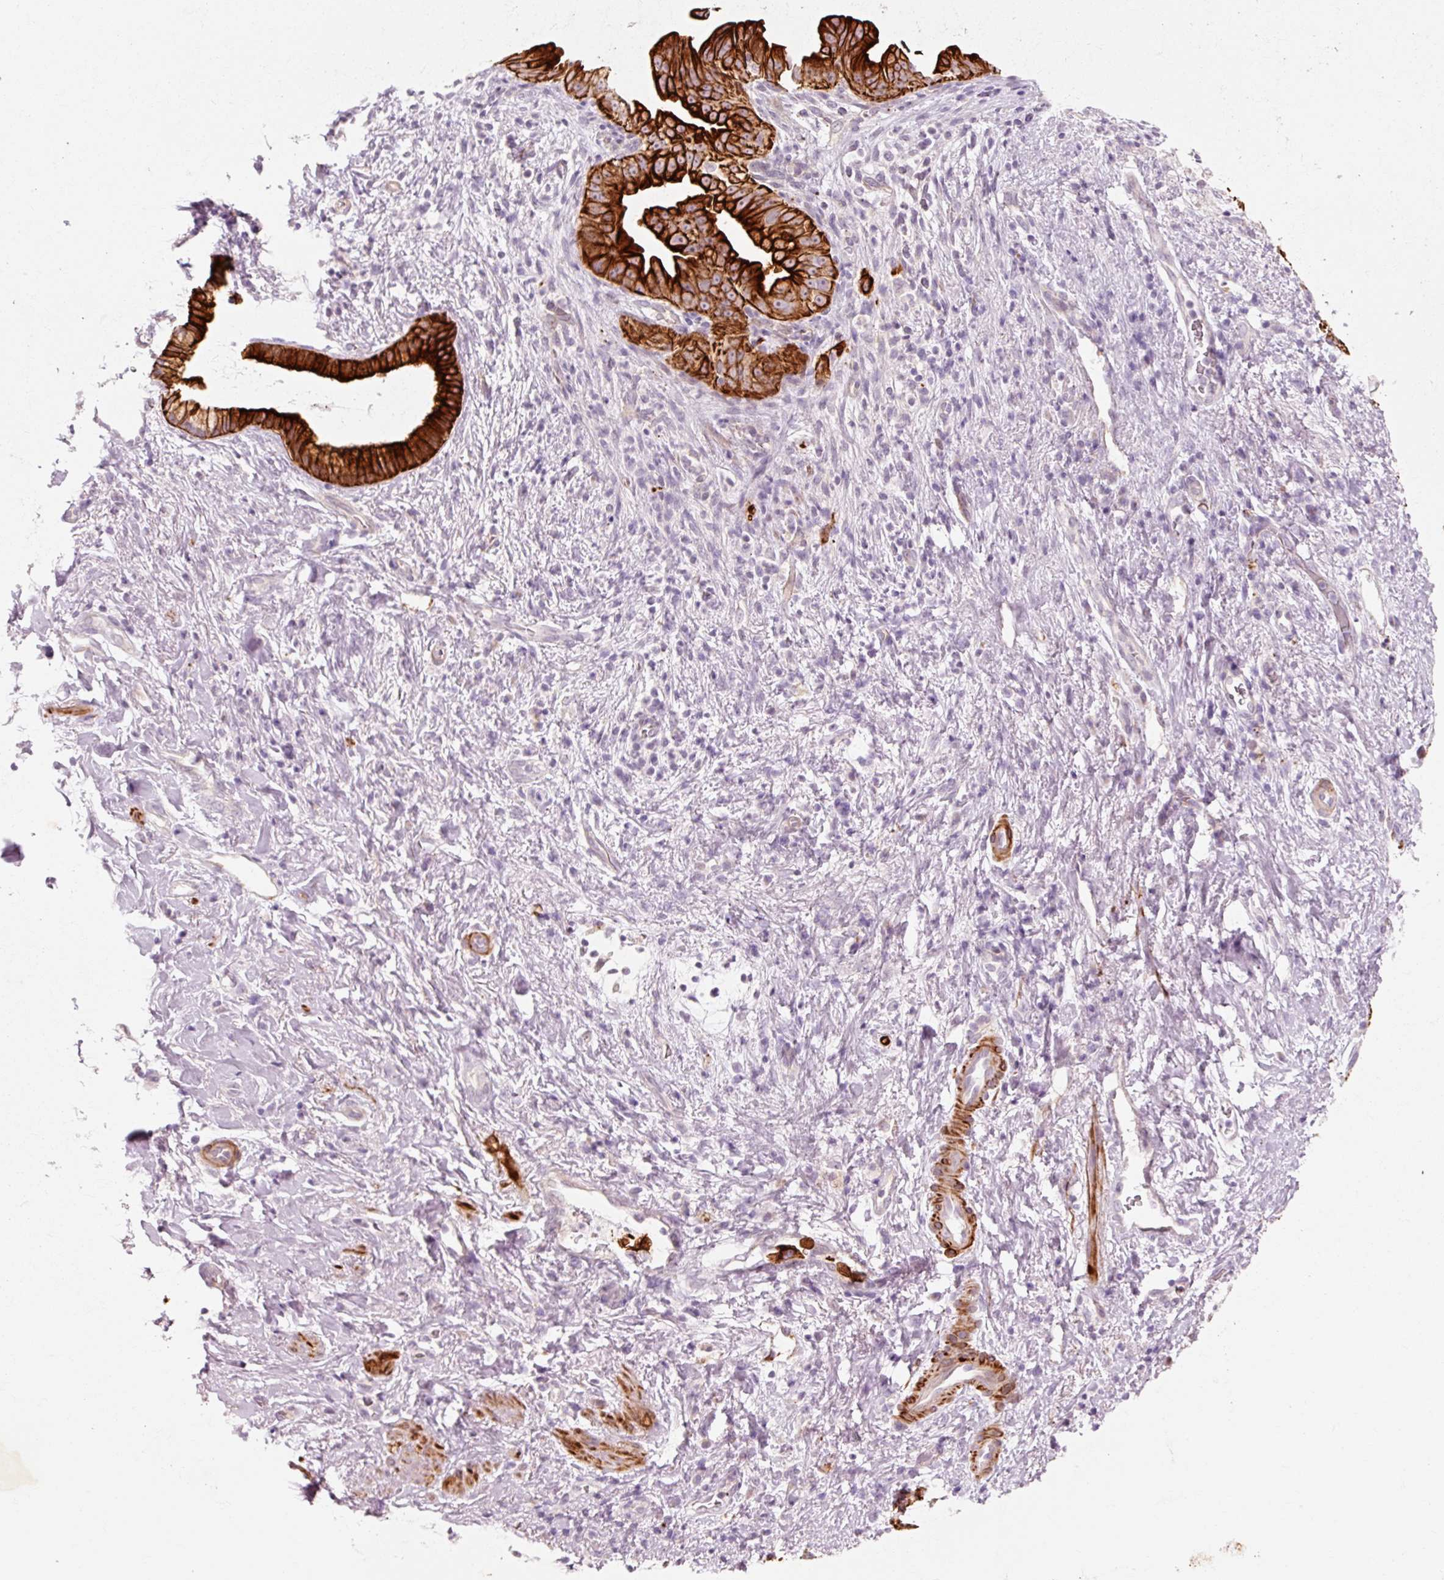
{"staining": {"intensity": "strong", "quantity": ">75%", "location": "cytoplasmic/membranous"}, "tissue": "pancreatic cancer", "cell_type": "Tumor cells", "image_type": "cancer", "snomed": [{"axis": "morphology", "description": "Adenocarcinoma, NOS"}, {"axis": "topography", "description": "Pancreas"}], "caption": "Protein analysis of pancreatic cancer tissue exhibits strong cytoplasmic/membranous expression in about >75% of tumor cells.", "gene": "TRIM73", "patient": {"sex": "female", "age": 78}}